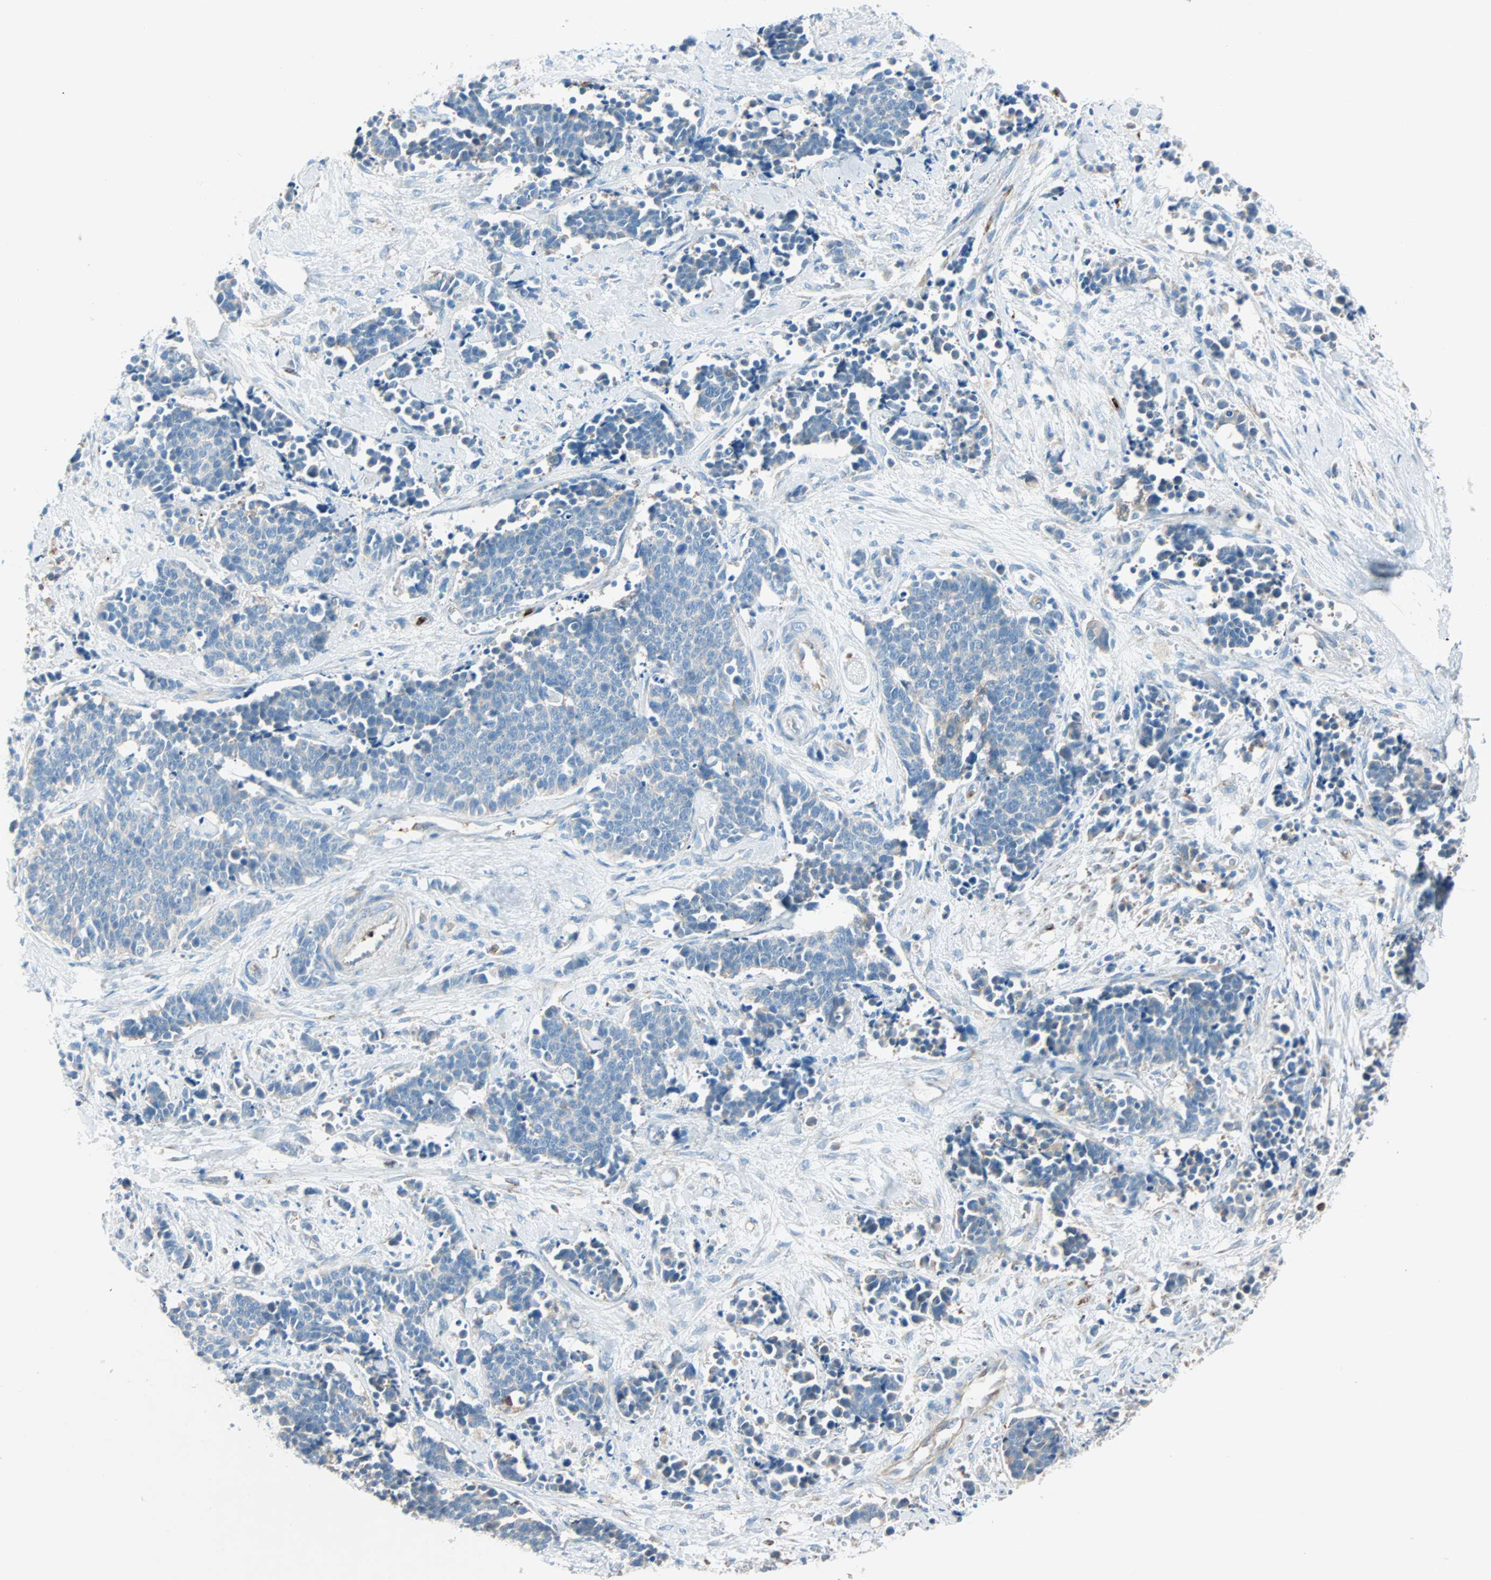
{"staining": {"intensity": "weak", "quantity": ">75%", "location": "cytoplasmic/membranous"}, "tissue": "cervical cancer", "cell_type": "Tumor cells", "image_type": "cancer", "snomed": [{"axis": "morphology", "description": "Squamous cell carcinoma, NOS"}, {"axis": "topography", "description": "Cervix"}], "caption": "Immunohistochemistry (DAB) staining of human cervical cancer displays weak cytoplasmic/membranous protein expression in approximately >75% of tumor cells.", "gene": "LY6G6F", "patient": {"sex": "female", "age": 35}}